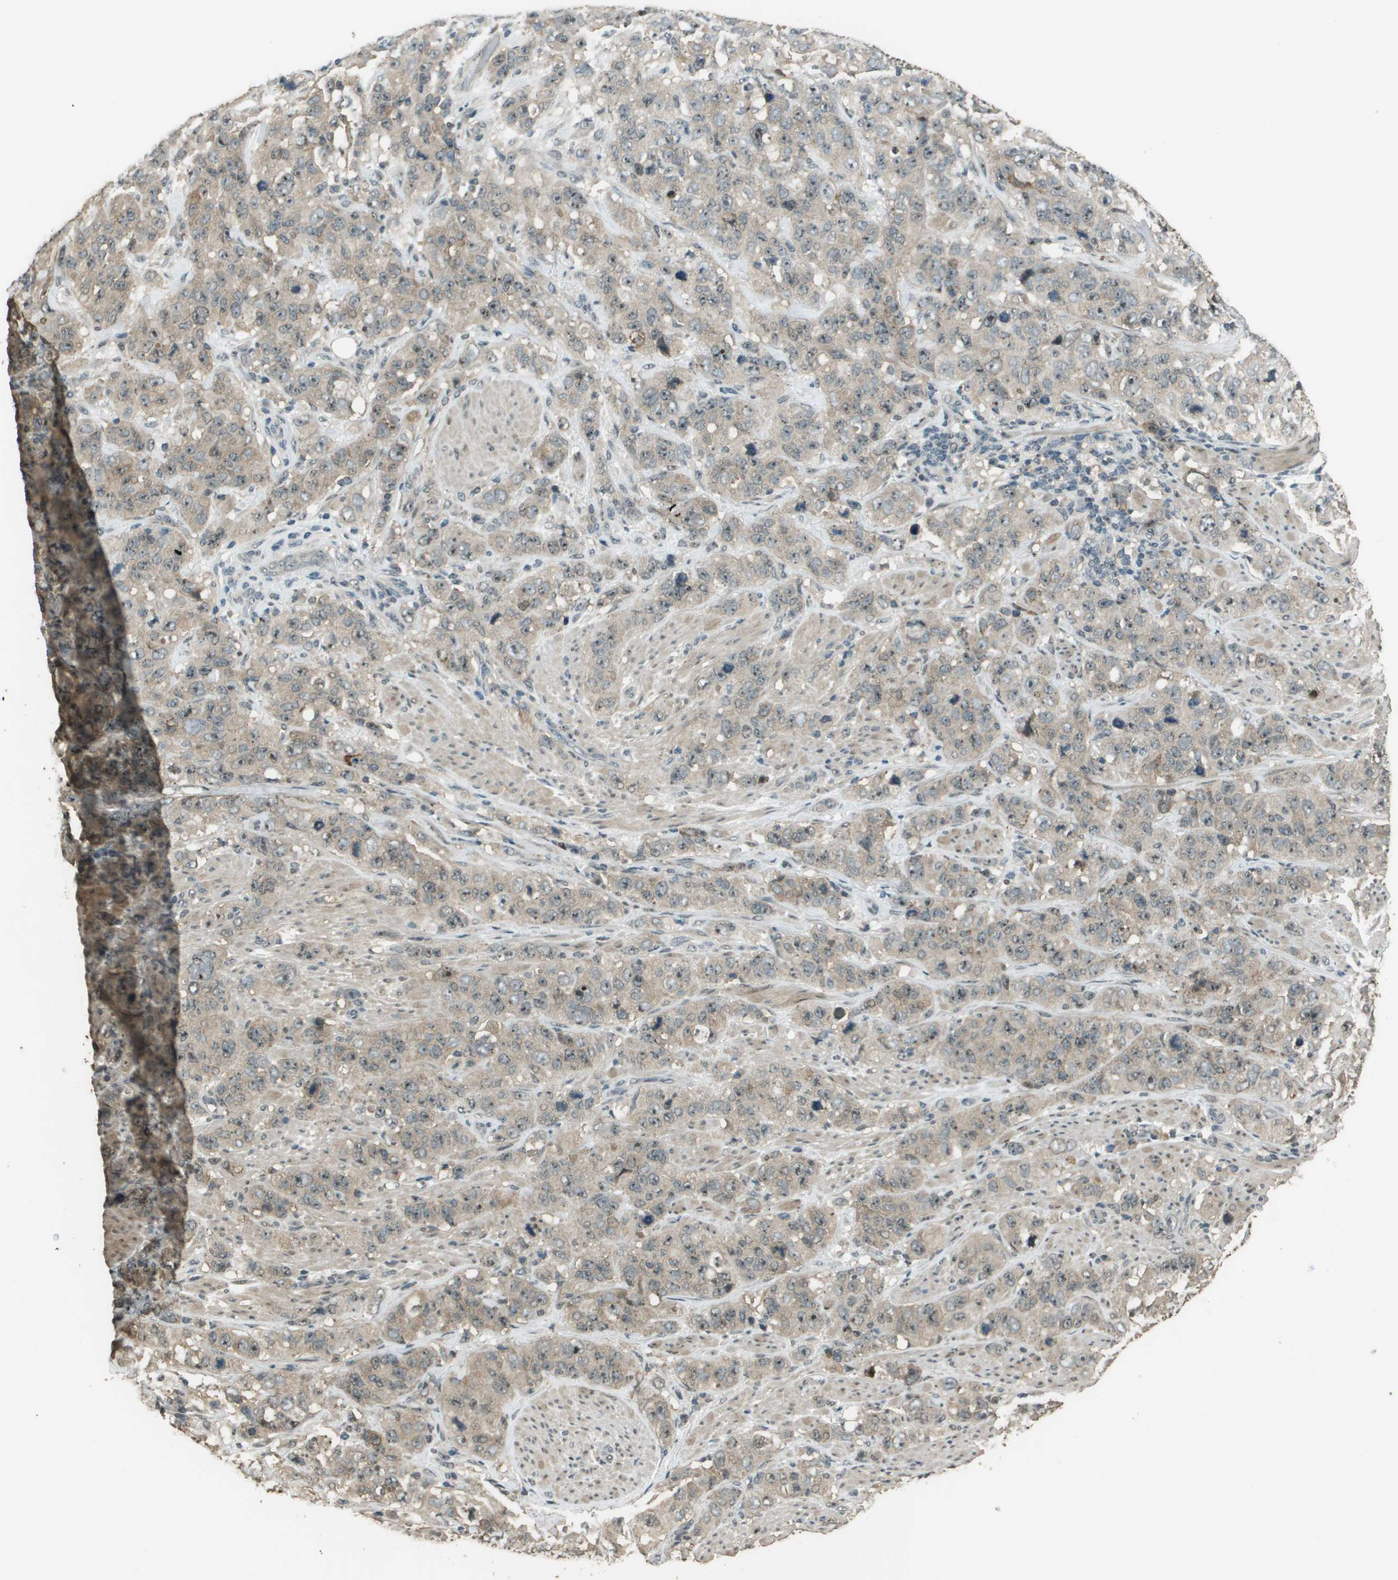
{"staining": {"intensity": "weak", "quantity": ">75%", "location": "cytoplasmic/membranous"}, "tissue": "stomach cancer", "cell_type": "Tumor cells", "image_type": "cancer", "snomed": [{"axis": "morphology", "description": "Adenocarcinoma, NOS"}, {"axis": "topography", "description": "Stomach"}], "caption": "This photomicrograph demonstrates immunohistochemistry (IHC) staining of human stomach adenocarcinoma, with low weak cytoplasmic/membranous positivity in about >75% of tumor cells.", "gene": "SDC3", "patient": {"sex": "male", "age": 48}}